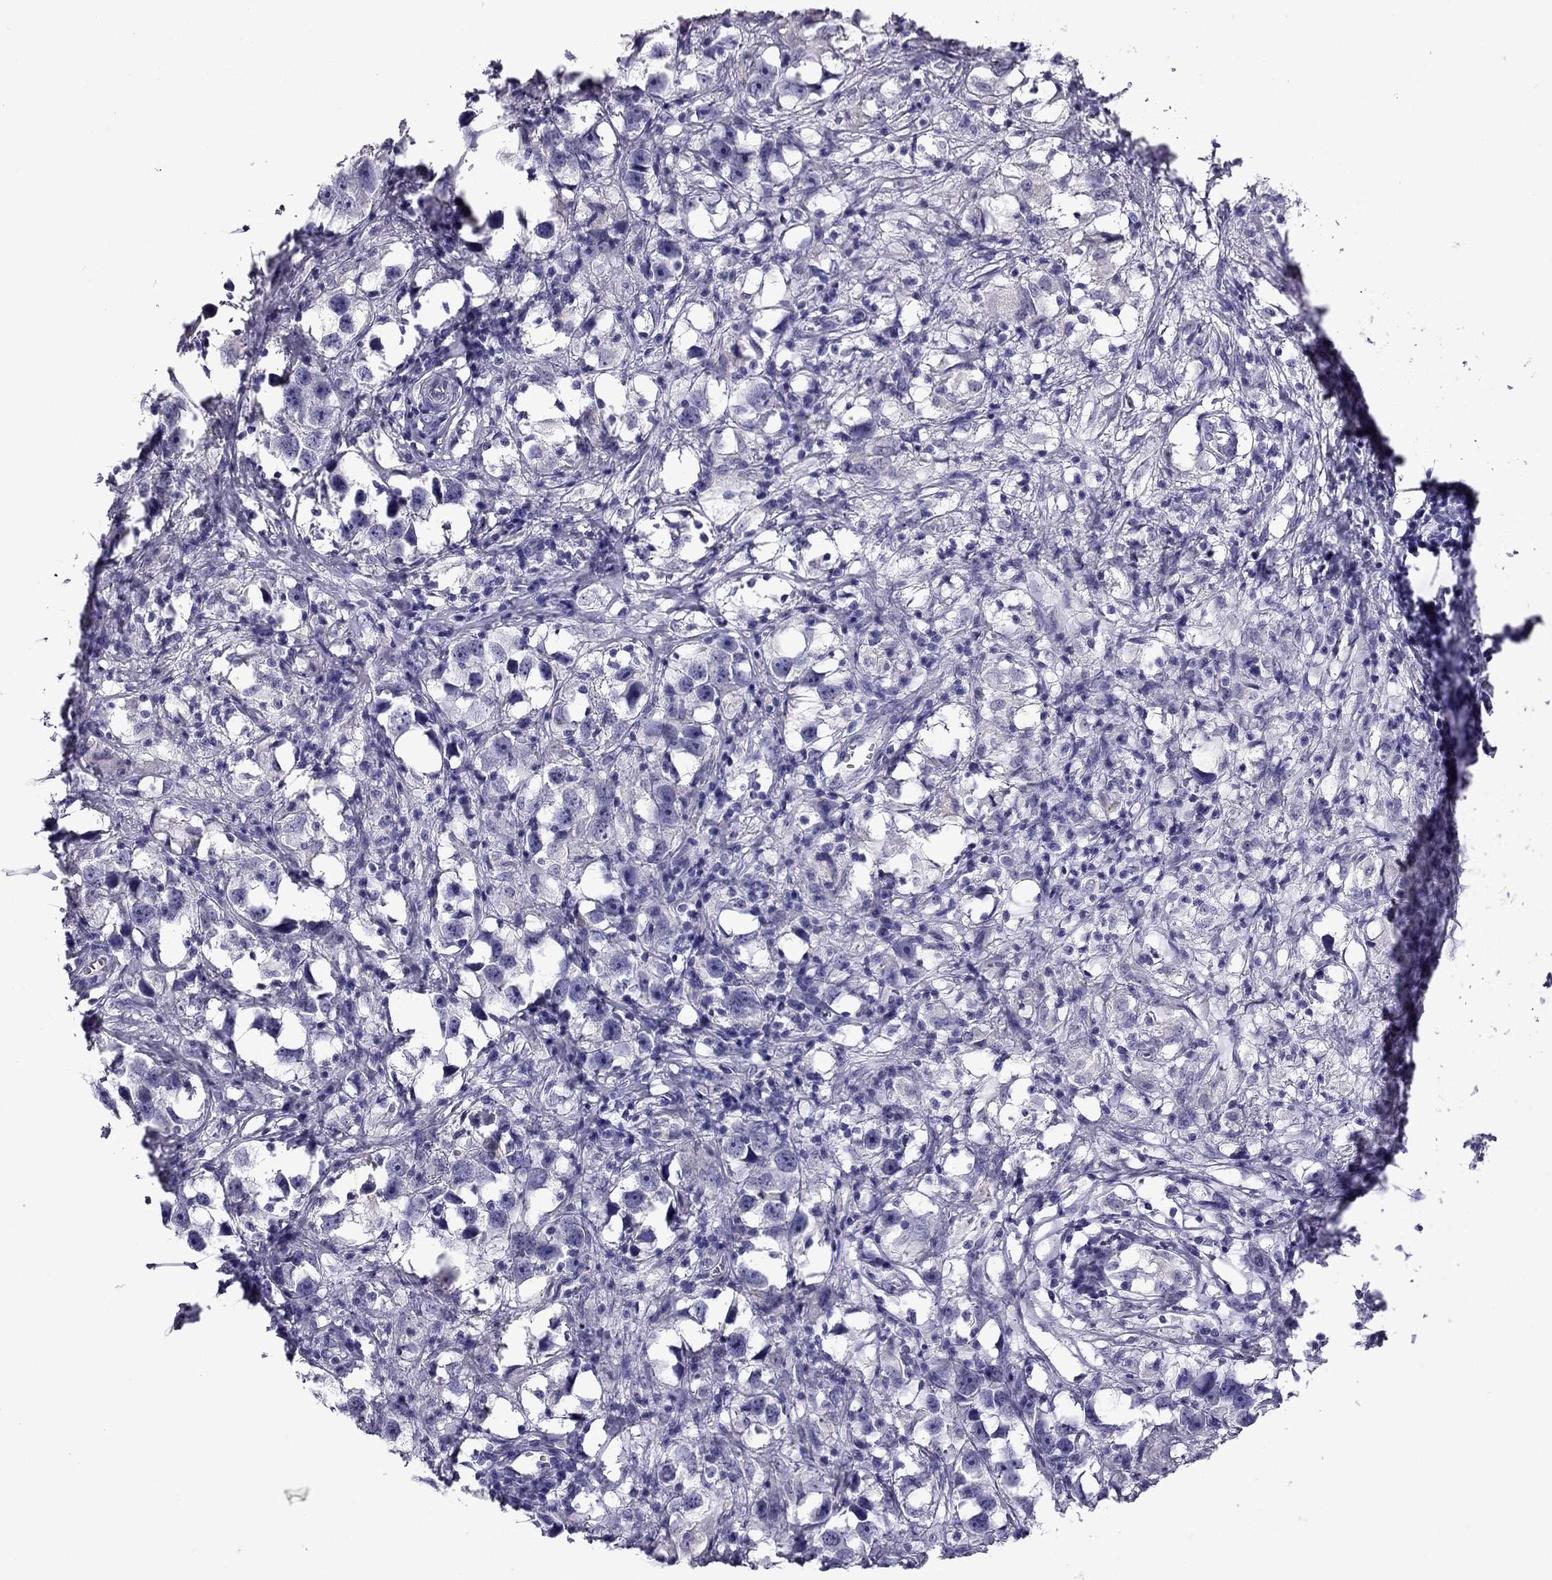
{"staining": {"intensity": "negative", "quantity": "none", "location": "none"}, "tissue": "testis cancer", "cell_type": "Tumor cells", "image_type": "cancer", "snomed": [{"axis": "morphology", "description": "Seminoma, NOS"}, {"axis": "topography", "description": "Testis"}], "caption": "Immunohistochemistry image of human testis cancer (seminoma) stained for a protein (brown), which displays no positivity in tumor cells. (DAB (3,3'-diaminobenzidine) immunohistochemistry with hematoxylin counter stain).", "gene": "STOML3", "patient": {"sex": "male", "age": 49}}